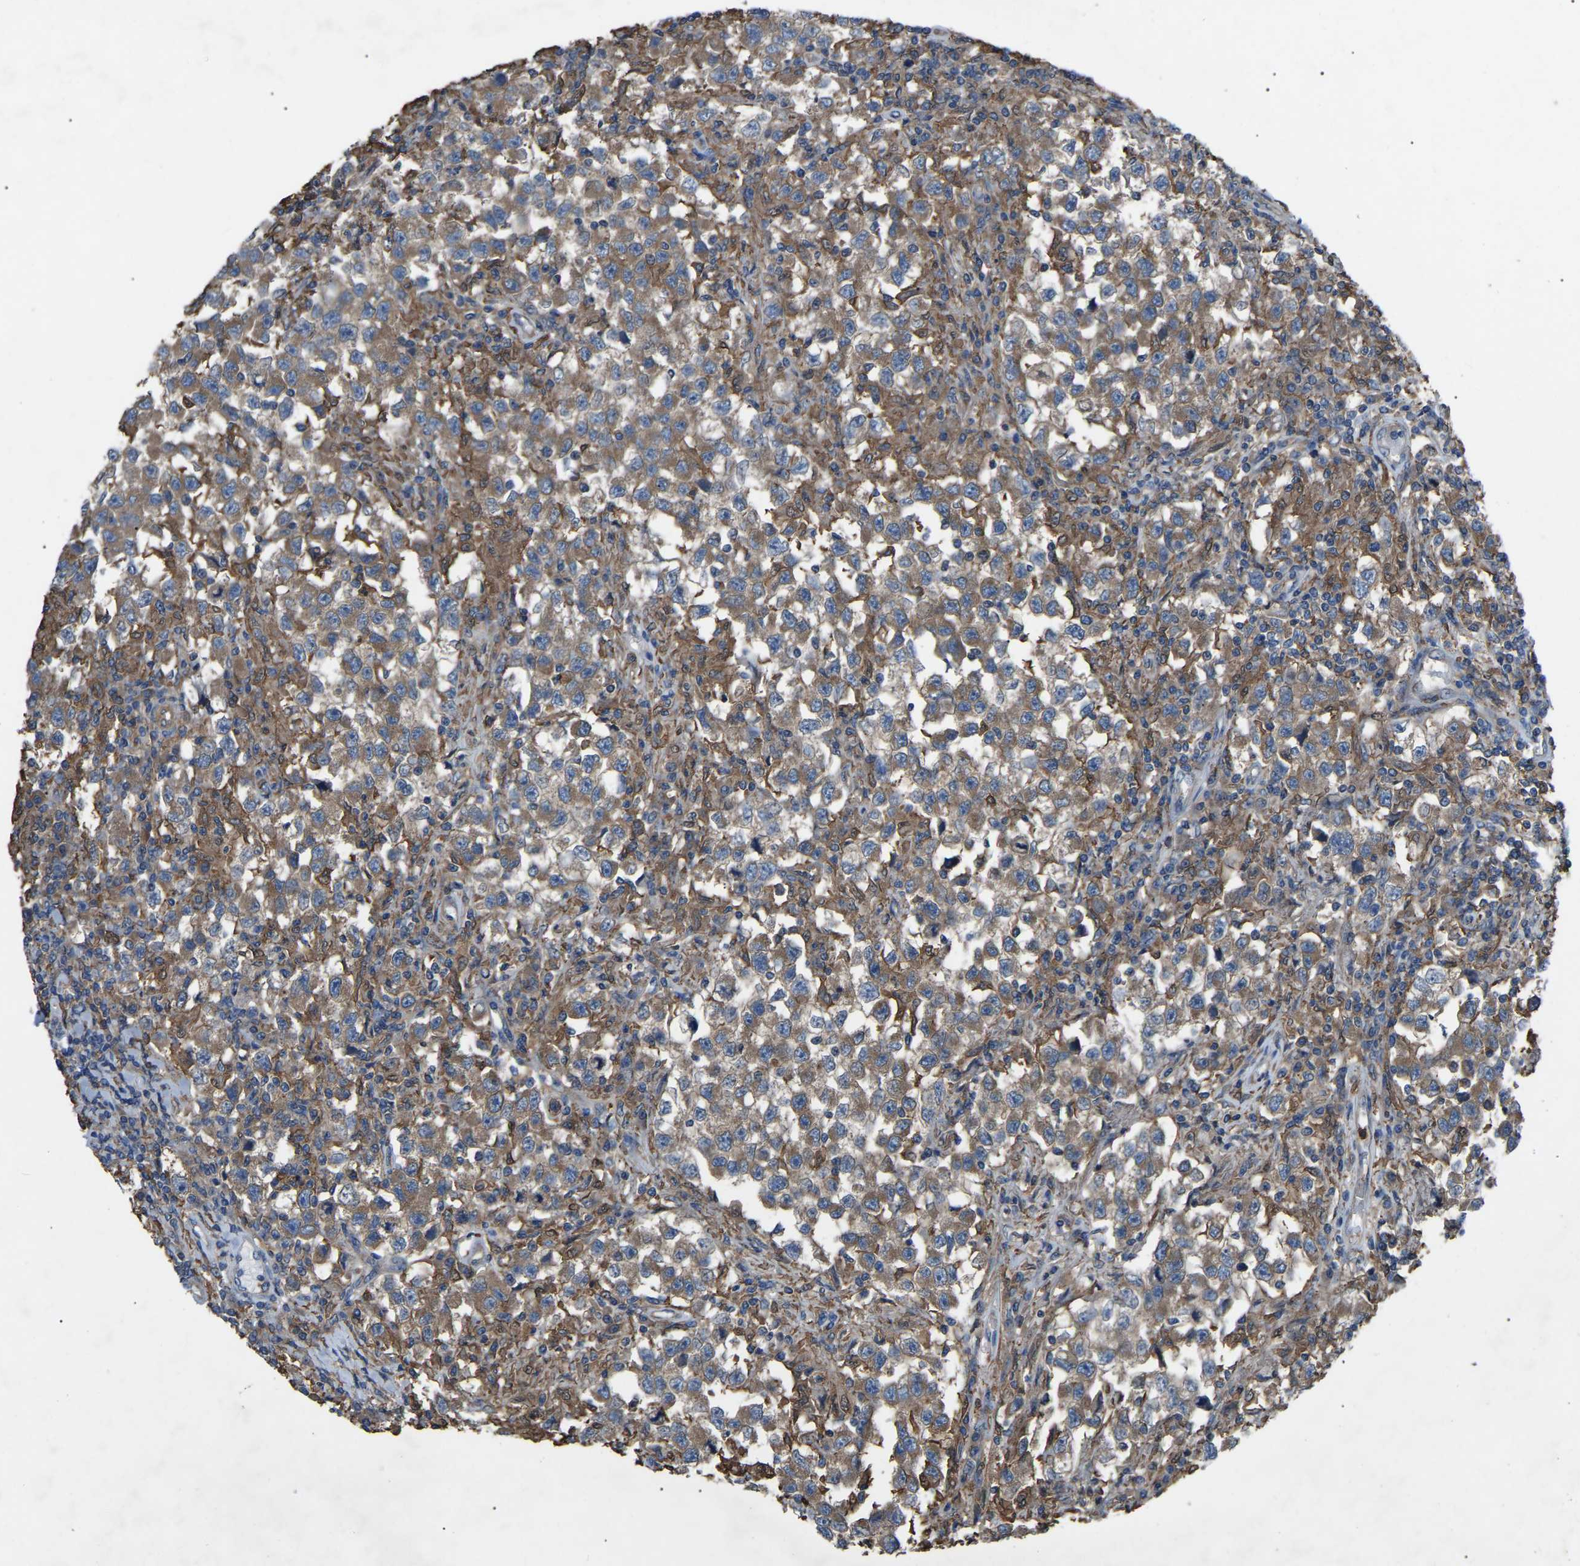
{"staining": {"intensity": "moderate", "quantity": ">75%", "location": "cytoplasmic/membranous"}, "tissue": "testis cancer", "cell_type": "Tumor cells", "image_type": "cancer", "snomed": [{"axis": "morphology", "description": "Carcinoma, Embryonal, NOS"}, {"axis": "topography", "description": "Testis"}], "caption": "IHC photomicrograph of human embryonal carcinoma (testis) stained for a protein (brown), which reveals medium levels of moderate cytoplasmic/membranous positivity in approximately >75% of tumor cells.", "gene": "AIMP1", "patient": {"sex": "male", "age": 21}}